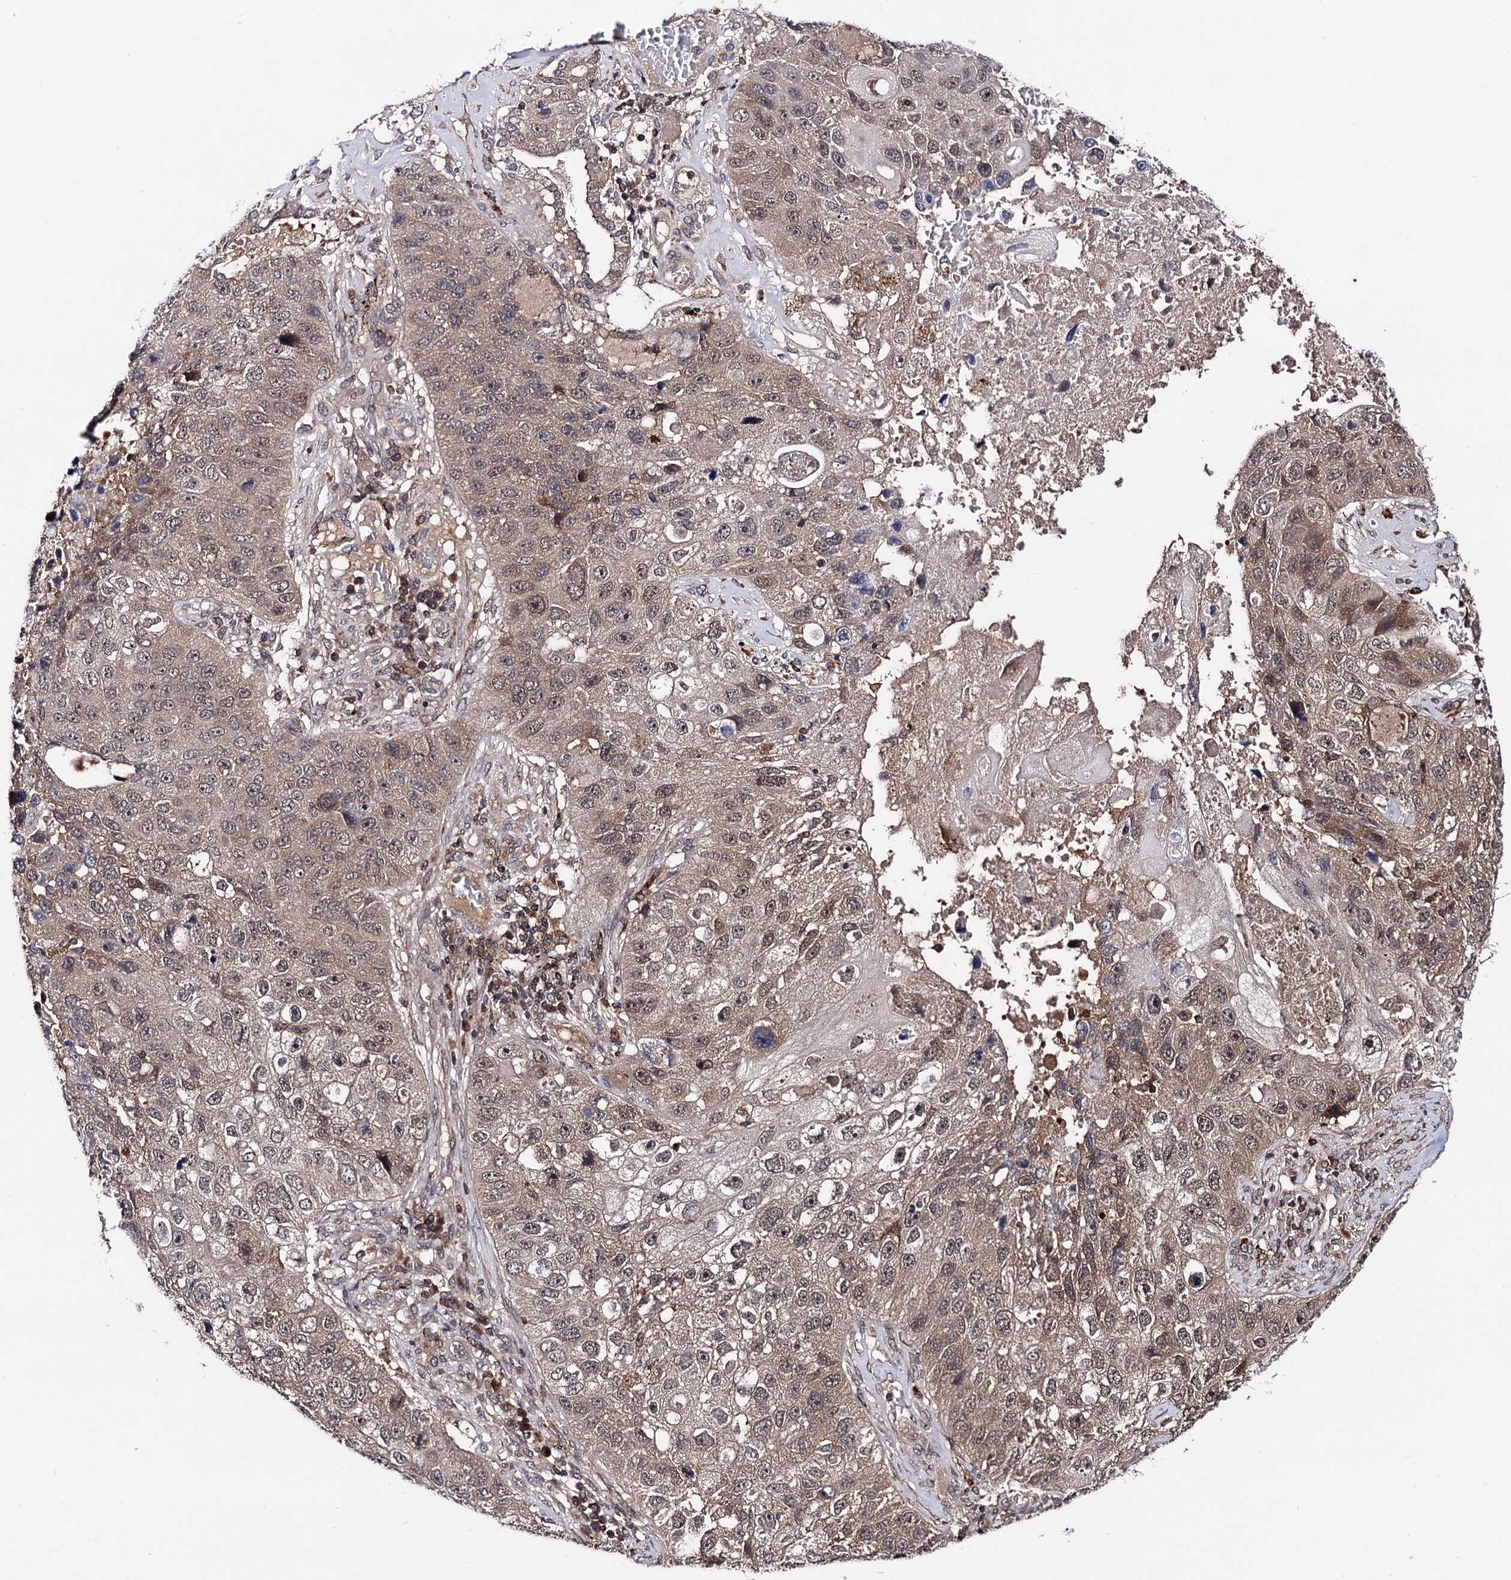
{"staining": {"intensity": "moderate", "quantity": "25%-75%", "location": "cytoplasmic/membranous,nuclear"}, "tissue": "lung cancer", "cell_type": "Tumor cells", "image_type": "cancer", "snomed": [{"axis": "morphology", "description": "Squamous cell carcinoma, NOS"}, {"axis": "topography", "description": "Lung"}], "caption": "About 25%-75% of tumor cells in lung cancer demonstrate moderate cytoplasmic/membranous and nuclear protein expression as visualized by brown immunohistochemical staining.", "gene": "MICAL2", "patient": {"sex": "male", "age": 61}}